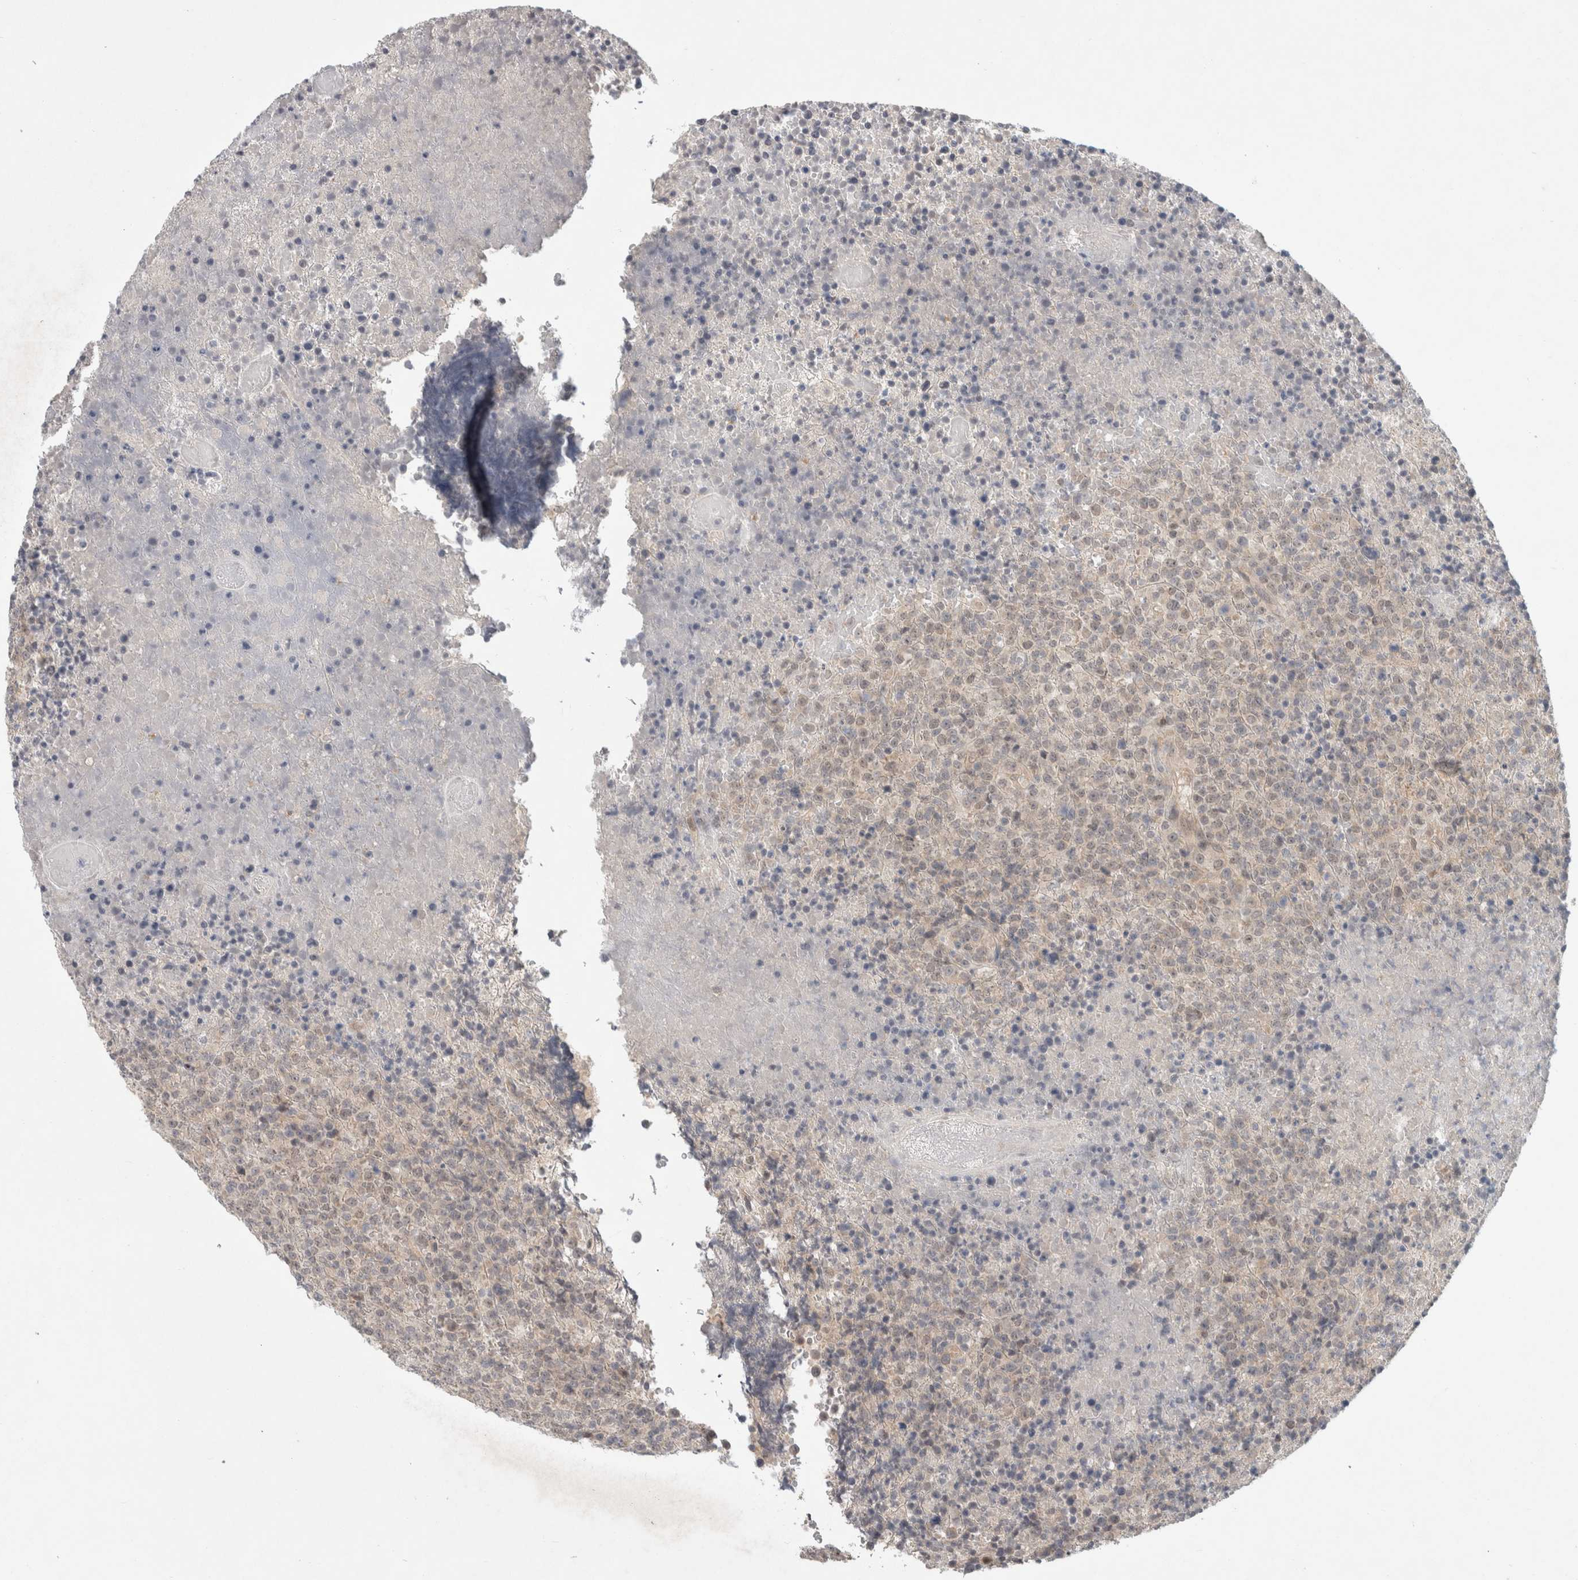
{"staining": {"intensity": "weak", "quantity": "<25%", "location": "cytoplasmic/membranous,nuclear"}, "tissue": "lymphoma", "cell_type": "Tumor cells", "image_type": "cancer", "snomed": [{"axis": "morphology", "description": "Malignant lymphoma, non-Hodgkin's type, High grade"}, {"axis": "topography", "description": "Lymph node"}], "caption": "Immunohistochemistry micrograph of neoplastic tissue: lymphoma stained with DAB reveals no significant protein expression in tumor cells.", "gene": "RASAL2", "patient": {"sex": "male", "age": 13}}